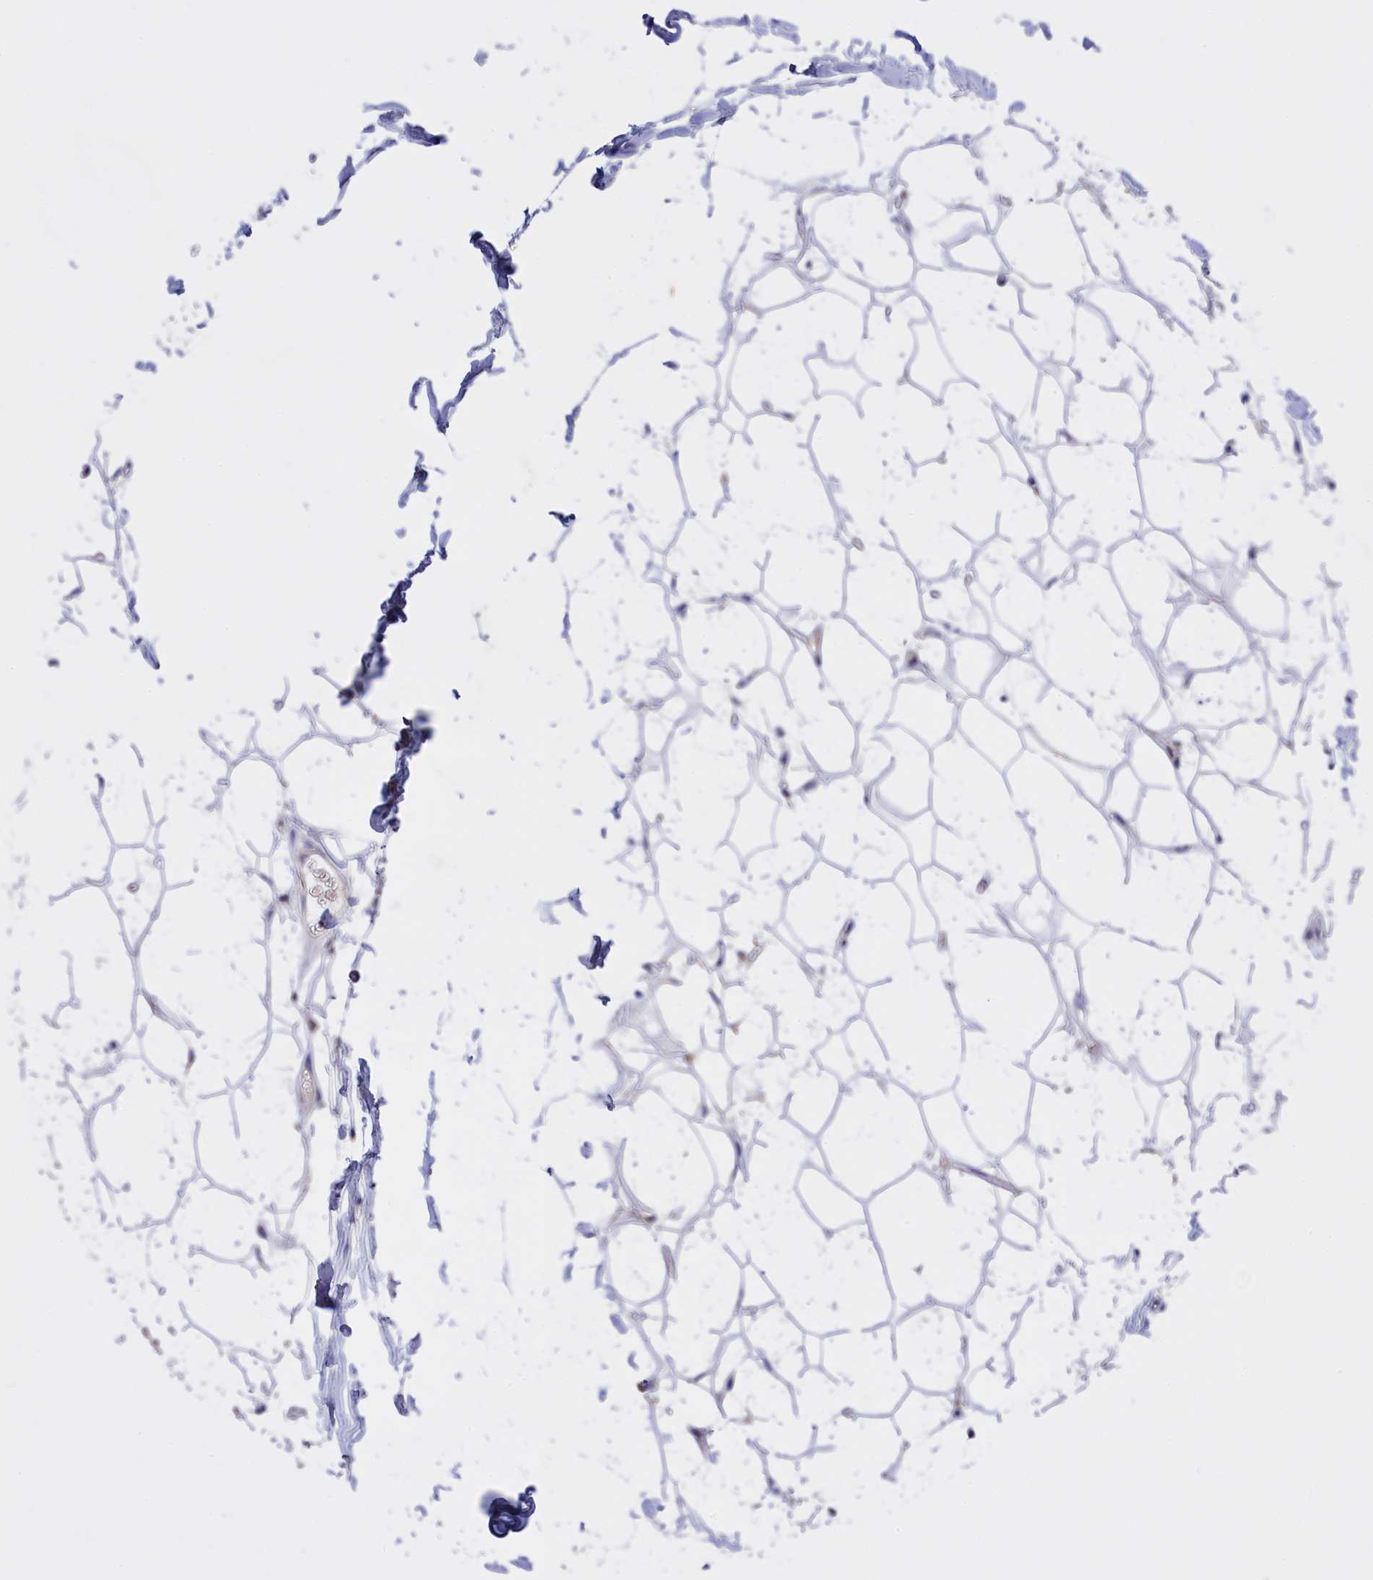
{"staining": {"intensity": "negative", "quantity": "none", "location": "none"}, "tissue": "adipose tissue", "cell_type": "Adipocytes", "image_type": "normal", "snomed": [{"axis": "morphology", "description": "Normal tissue, NOS"}, {"axis": "topography", "description": "Breast"}], "caption": "Immunohistochemistry of benign human adipose tissue reveals no staining in adipocytes. Brightfield microscopy of immunohistochemistry (IHC) stained with DAB (brown) and hematoxylin (blue), captured at high magnification.", "gene": "FAM149B1", "patient": {"sex": "female", "age": 26}}